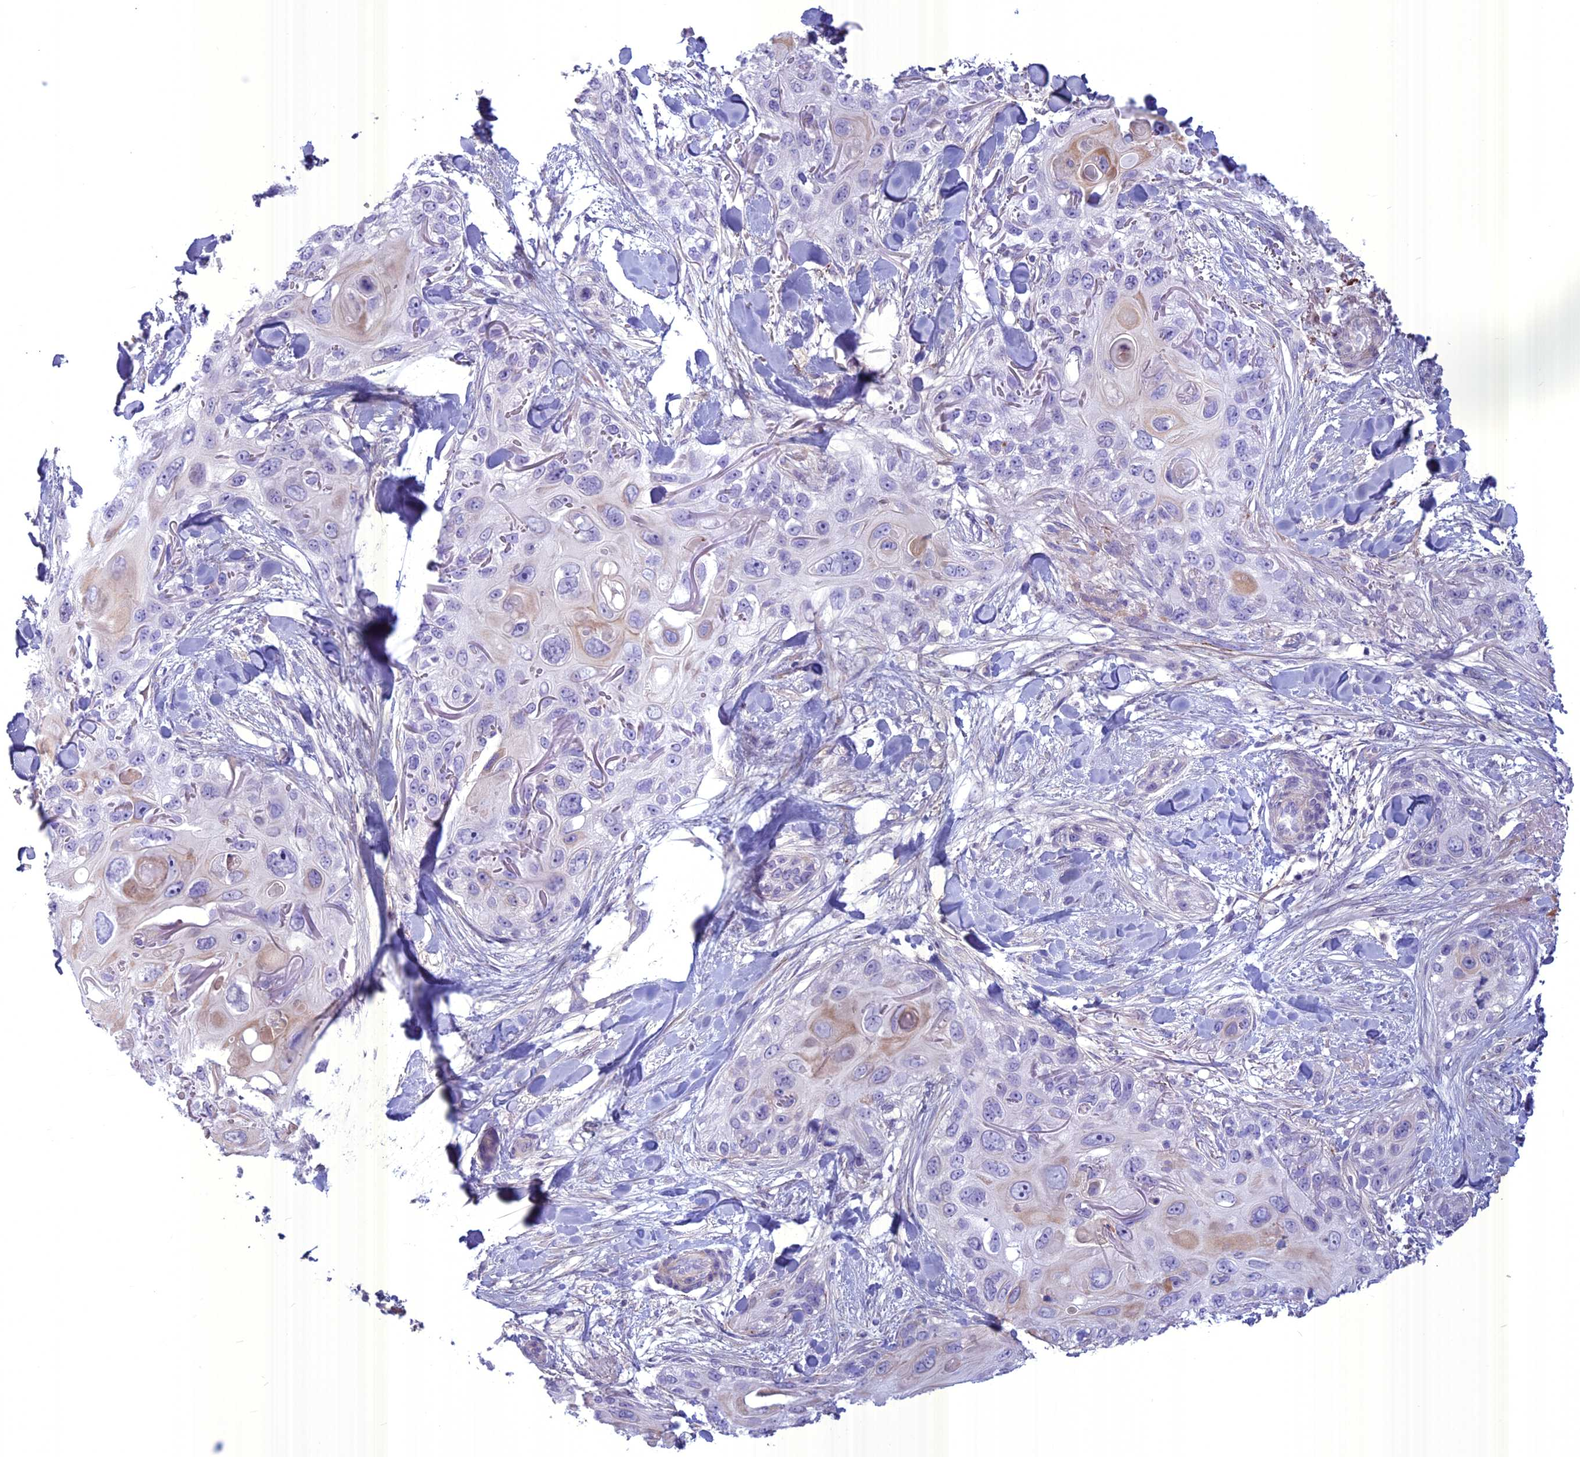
{"staining": {"intensity": "weak", "quantity": "<25%", "location": "cytoplasmic/membranous"}, "tissue": "skin cancer", "cell_type": "Tumor cells", "image_type": "cancer", "snomed": [{"axis": "morphology", "description": "Normal tissue, NOS"}, {"axis": "morphology", "description": "Squamous cell carcinoma, NOS"}, {"axis": "topography", "description": "Skin"}], "caption": "DAB (3,3'-diaminobenzidine) immunohistochemical staining of human skin squamous cell carcinoma reveals no significant expression in tumor cells.", "gene": "SPHKAP", "patient": {"sex": "male", "age": 72}}